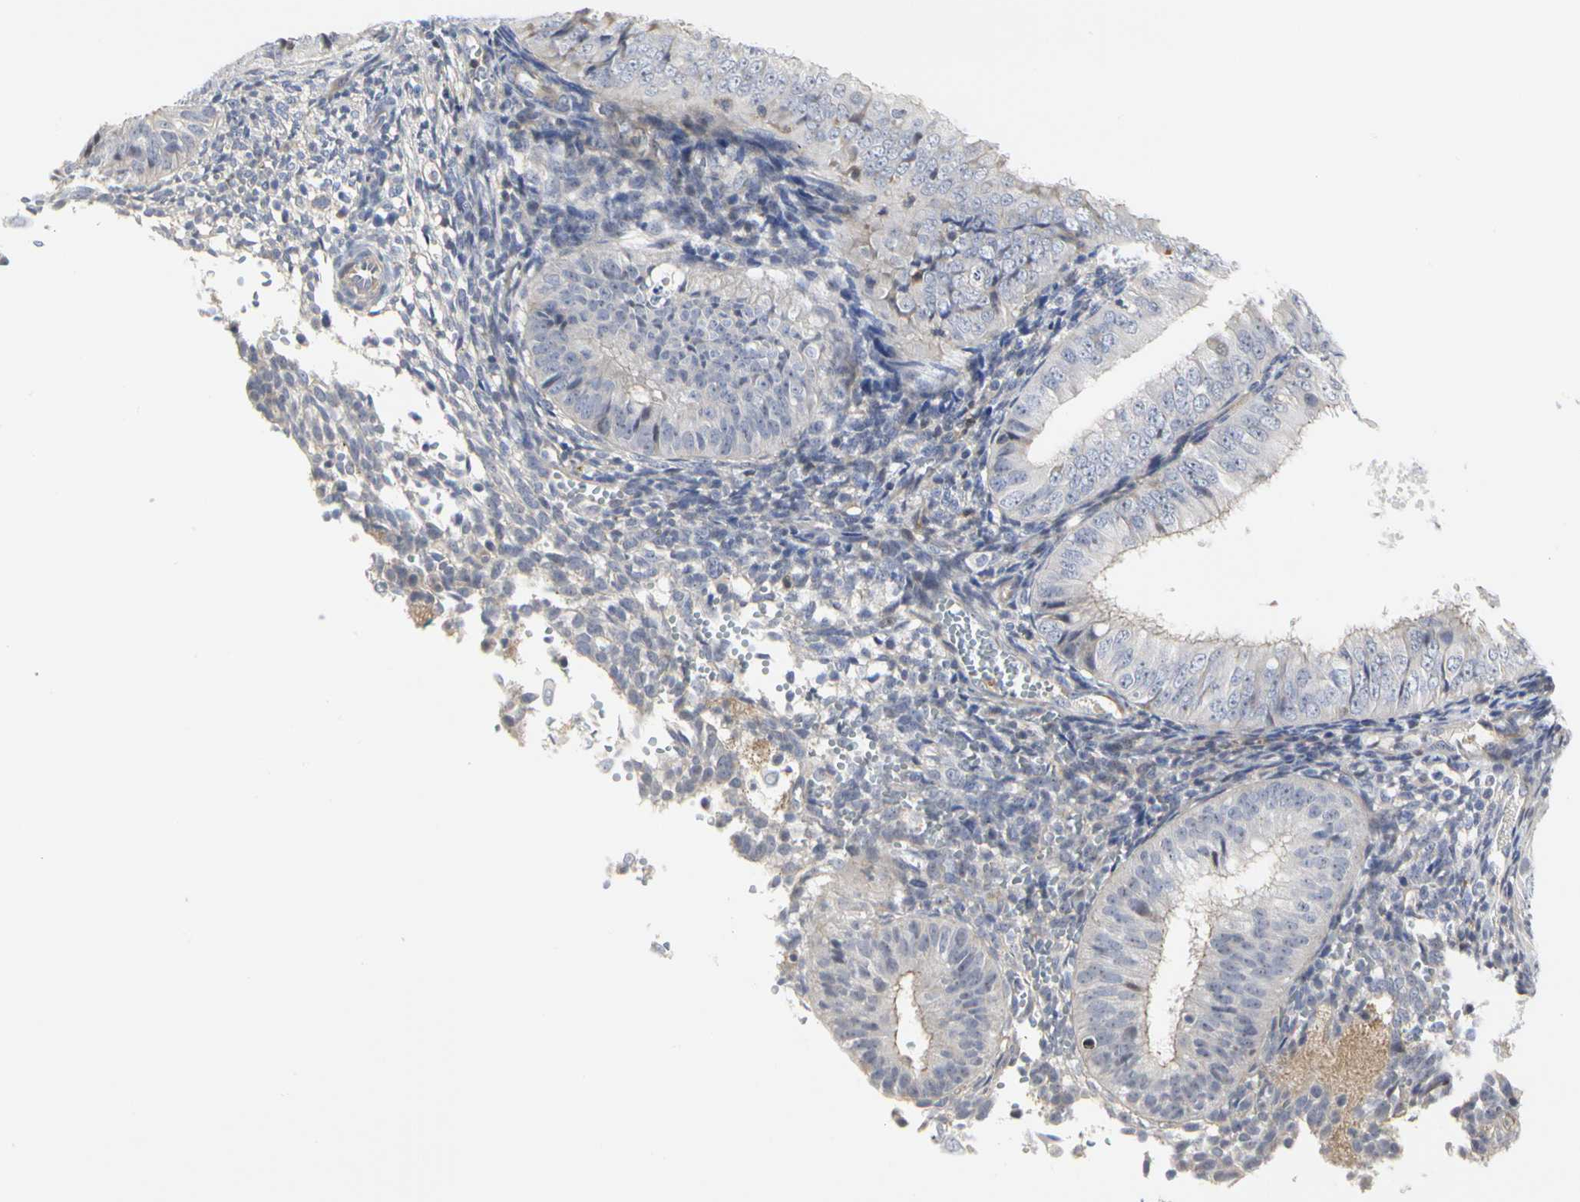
{"staining": {"intensity": "weak", "quantity": "<25%", "location": "cytoplasmic/membranous"}, "tissue": "endometrial cancer", "cell_type": "Tumor cells", "image_type": "cancer", "snomed": [{"axis": "morphology", "description": "Normal tissue, NOS"}, {"axis": "morphology", "description": "Adenocarcinoma, NOS"}, {"axis": "topography", "description": "Endometrium"}], "caption": "Human endometrial adenocarcinoma stained for a protein using IHC displays no staining in tumor cells.", "gene": "SHANK2", "patient": {"sex": "female", "age": 53}}